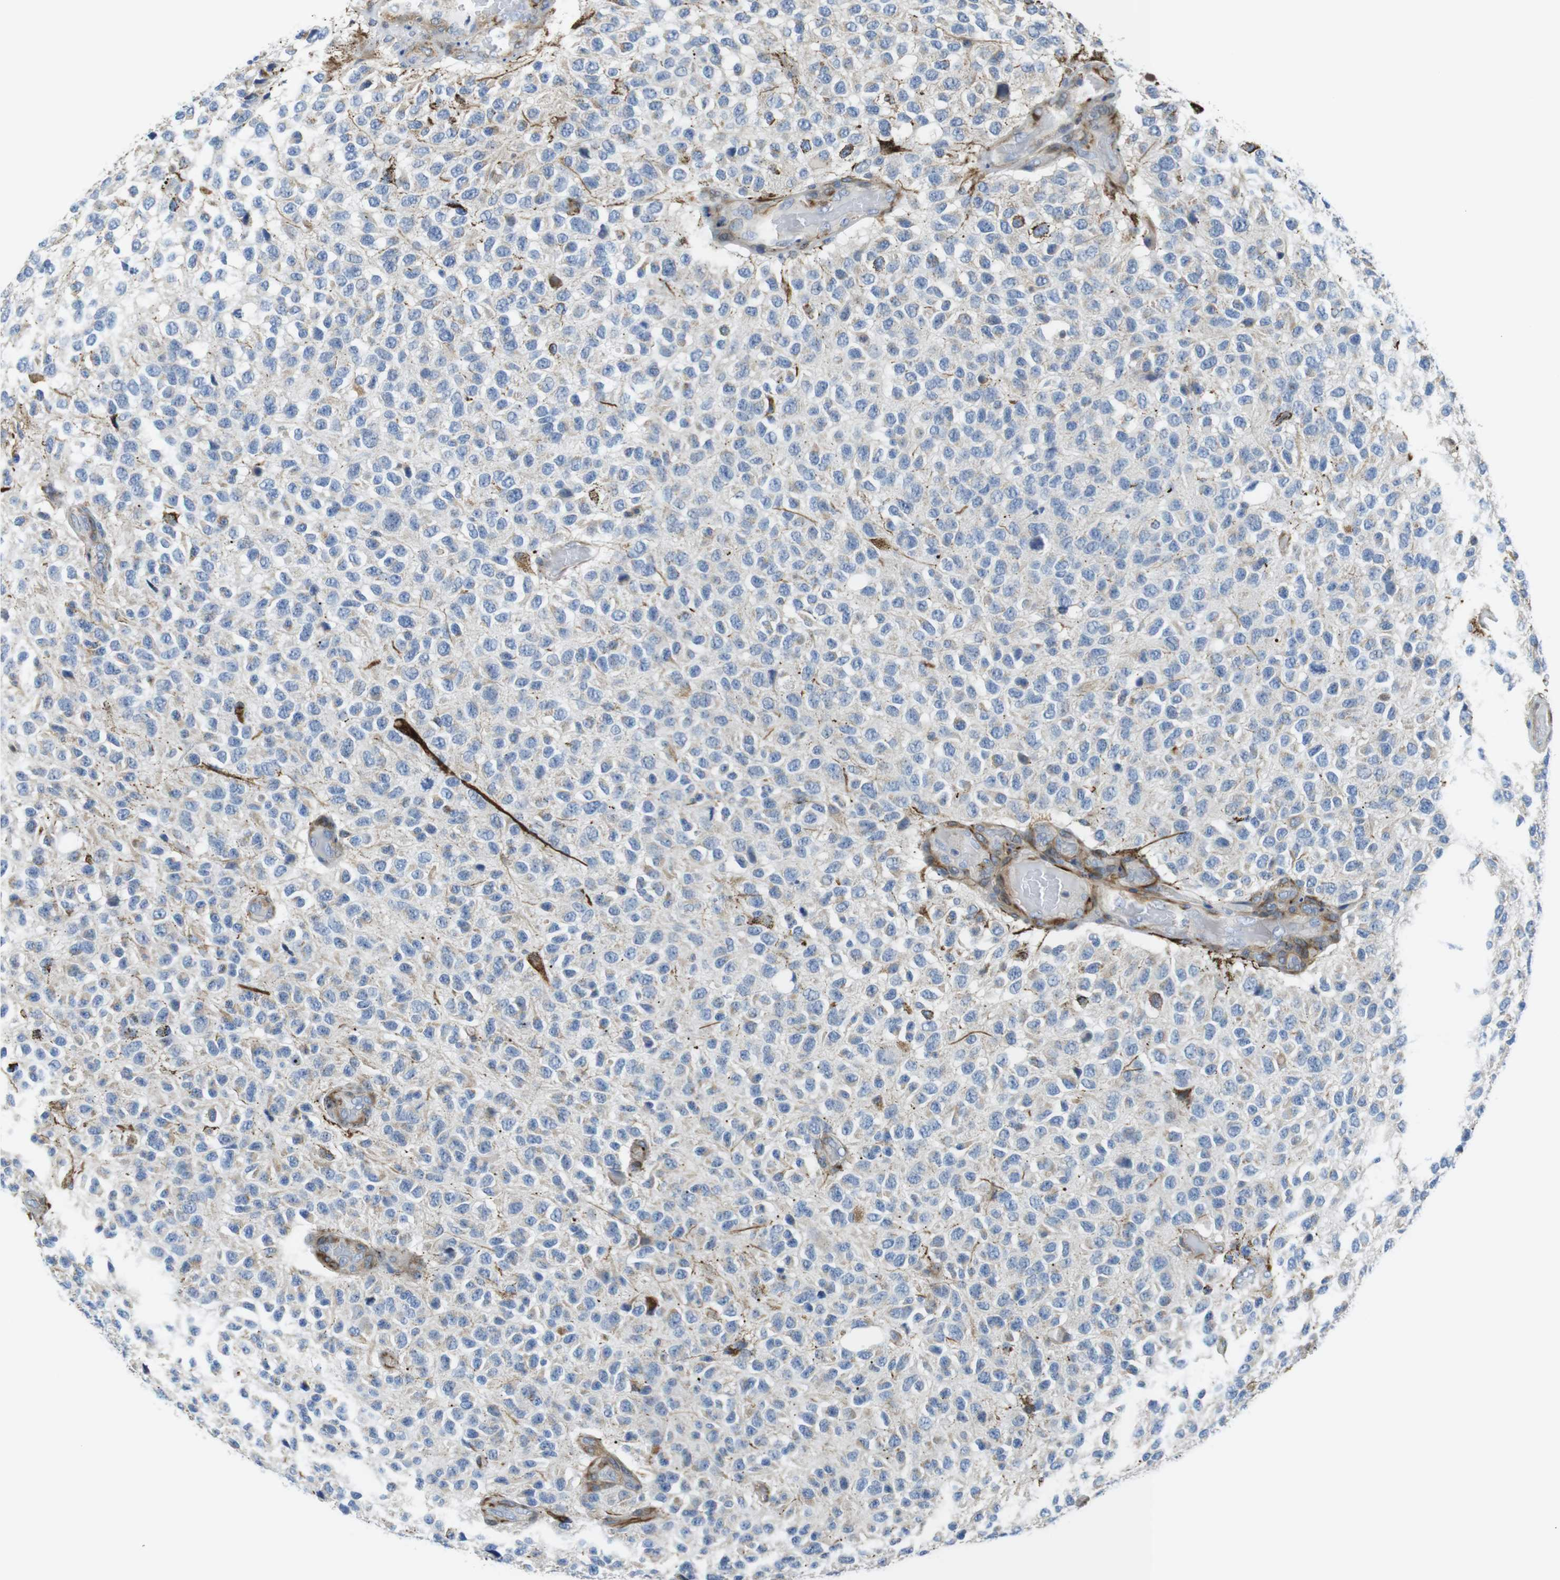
{"staining": {"intensity": "negative", "quantity": "none", "location": "none"}, "tissue": "glioma", "cell_type": "Tumor cells", "image_type": "cancer", "snomed": [{"axis": "morphology", "description": "Glioma, malignant, High grade"}, {"axis": "topography", "description": "pancreas cauda"}], "caption": "Human malignant high-grade glioma stained for a protein using immunohistochemistry shows no staining in tumor cells.", "gene": "KCNE3", "patient": {"sex": "male", "age": 60}}